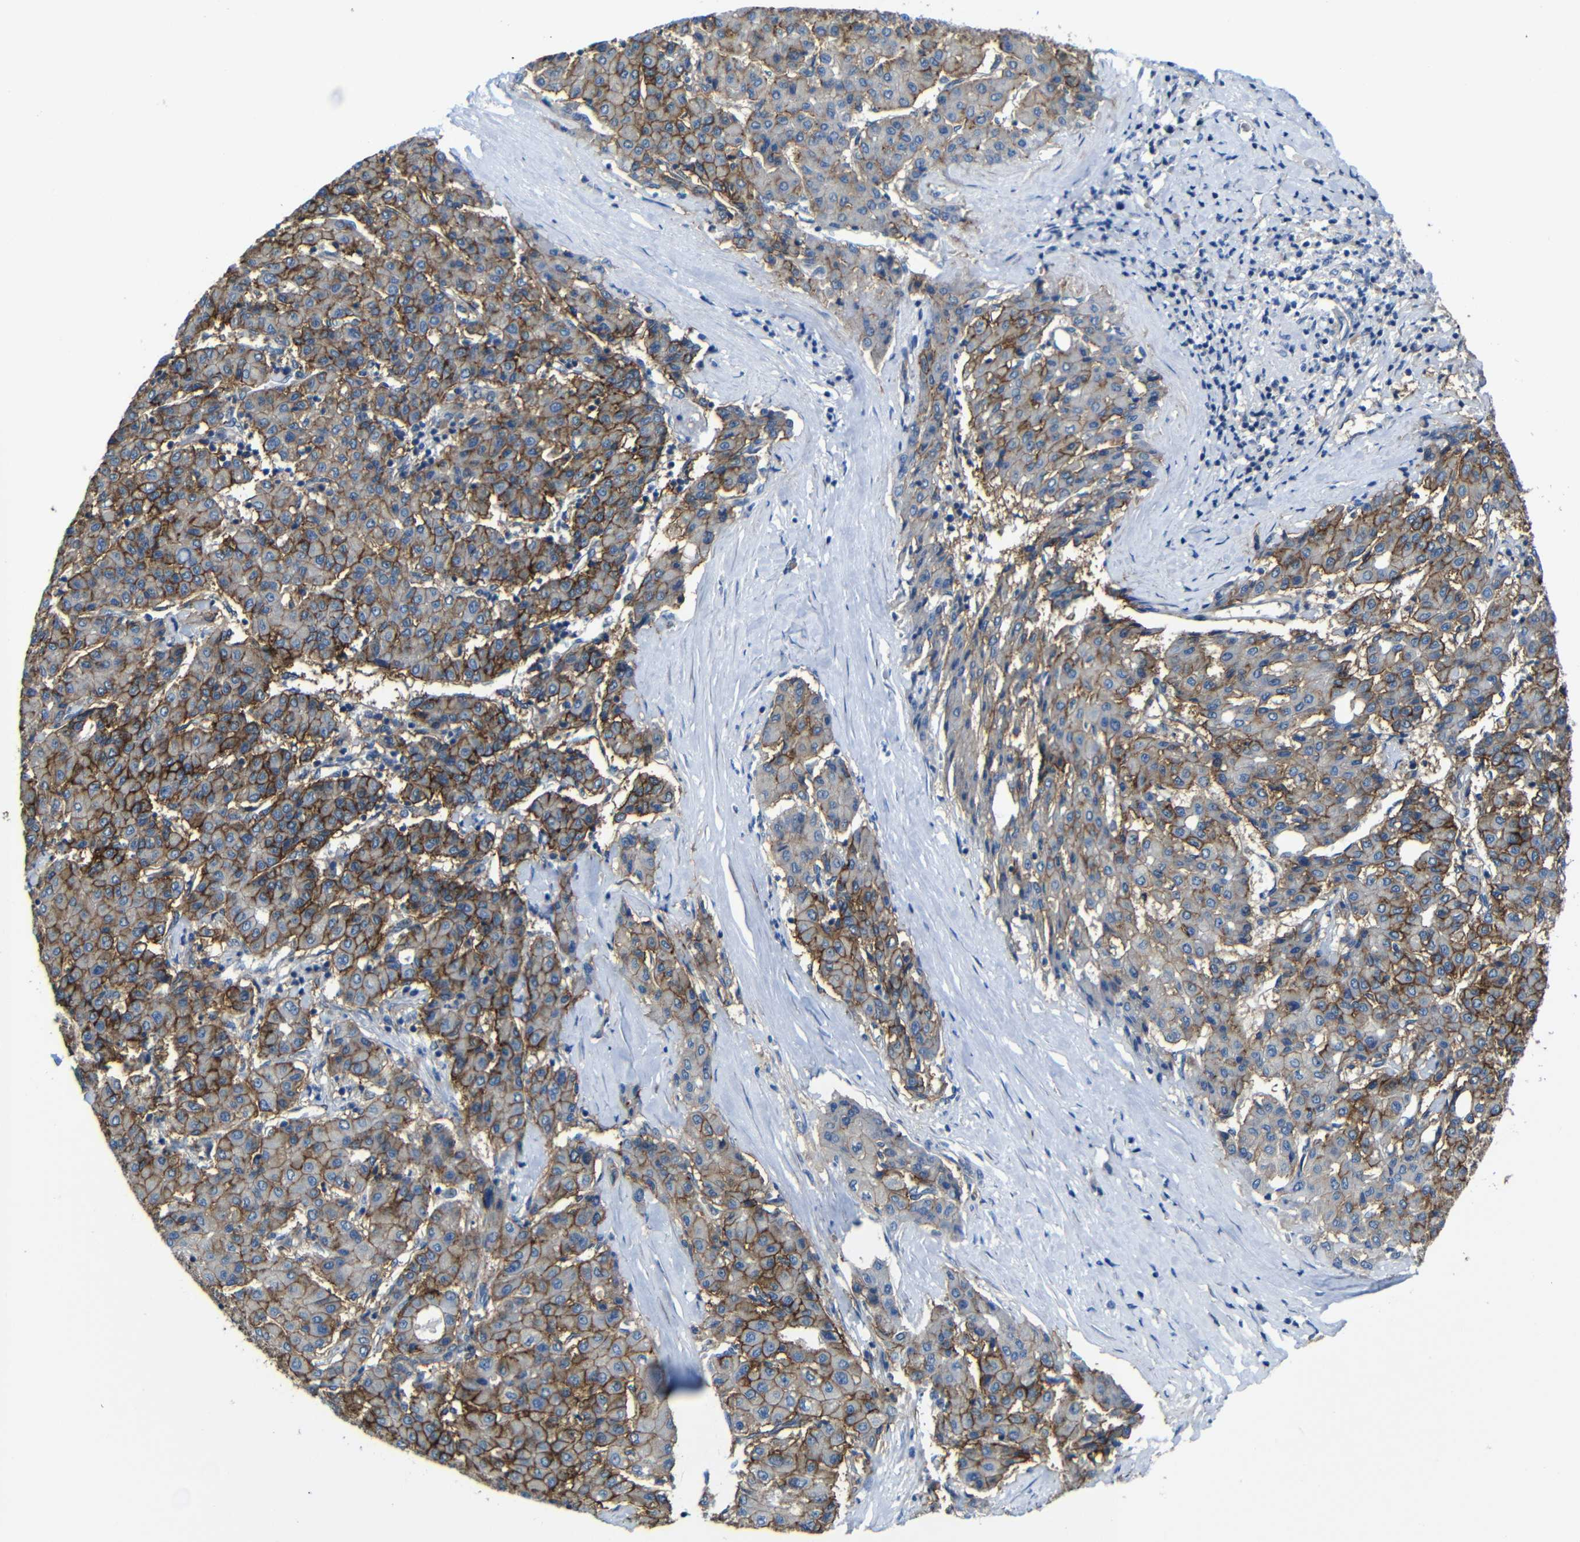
{"staining": {"intensity": "moderate", "quantity": "25%-75%", "location": "cytoplasmic/membranous"}, "tissue": "liver cancer", "cell_type": "Tumor cells", "image_type": "cancer", "snomed": [{"axis": "morphology", "description": "Carcinoma, Hepatocellular, NOS"}, {"axis": "topography", "description": "Liver"}], "caption": "This photomicrograph shows liver cancer stained with IHC to label a protein in brown. The cytoplasmic/membranous of tumor cells show moderate positivity for the protein. Nuclei are counter-stained blue.", "gene": "ZNF90", "patient": {"sex": "male", "age": 65}}